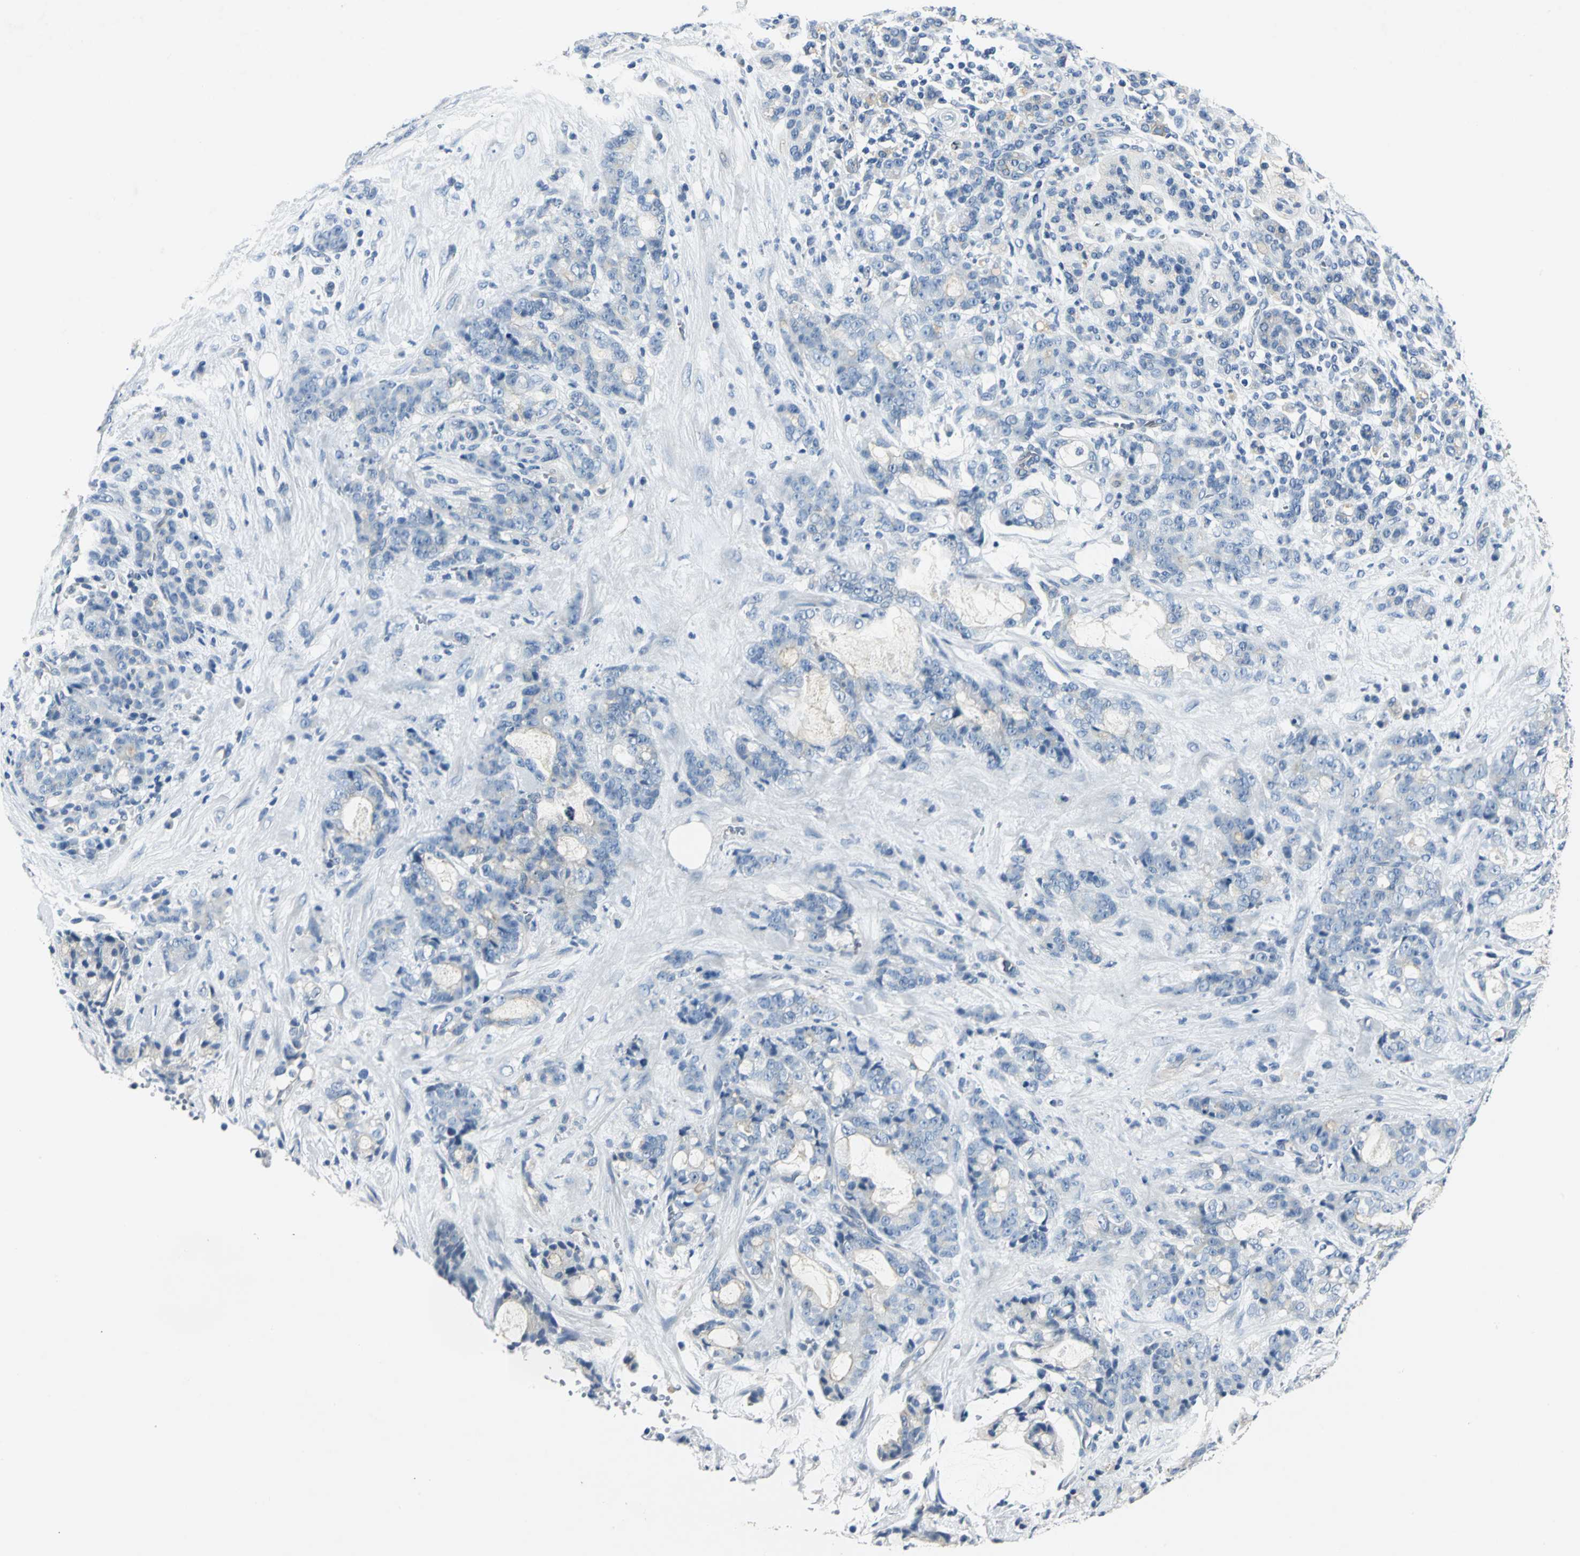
{"staining": {"intensity": "negative", "quantity": "none", "location": "none"}, "tissue": "pancreatic cancer", "cell_type": "Tumor cells", "image_type": "cancer", "snomed": [{"axis": "morphology", "description": "Adenocarcinoma, NOS"}, {"axis": "topography", "description": "Pancreas"}], "caption": "An immunohistochemistry (IHC) image of pancreatic adenocarcinoma is shown. There is no staining in tumor cells of pancreatic adenocarcinoma.", "gene": "RIPOR1", "patient": {"sex": "female", "age": 73}}